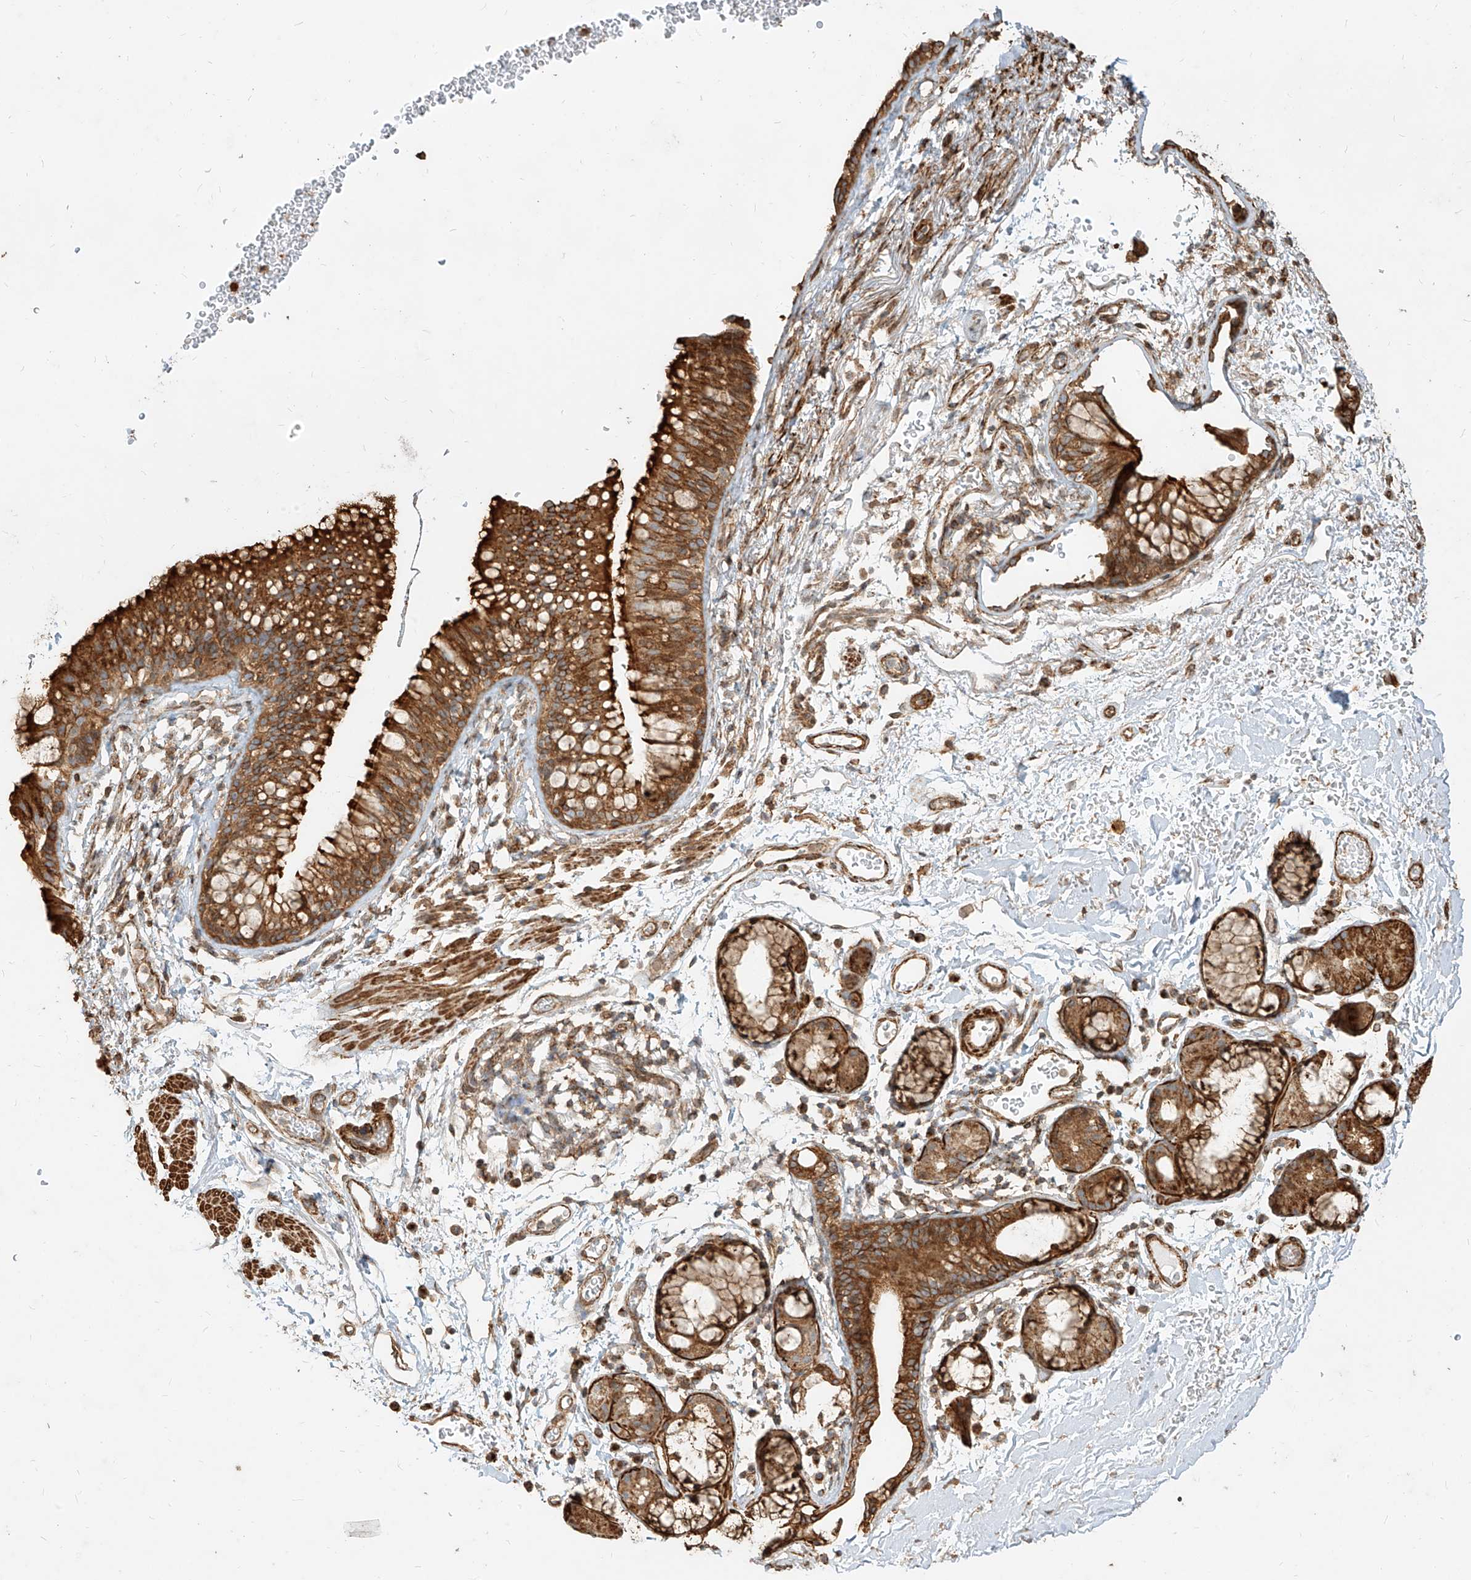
{"staining": {"intensity": "strong", "quantity": ">75%", "location": "cytoplasmic/membranous"}, "tissue": "bronchus", "cell_type": "Respiratory epithelial cells", "image_type": "normal", "snomed": [{"axis": "morphology", "description": "Normal tissue, NOS"}, {"axis": "topography", "description": "Cartilage tissue"}, {"axis": "topography", "description": "Bronchus"}], "caption": "Respiratory epithelial cells demonstrate high levels of strong cytoplasmic/membranous positivity in approximately >75% of cells in unremarkable bronchus. (Brightfield microscopy of DAB IHC at high magnification).", "gene": "MTX2", "patient": {"sex": "female", "age": 53}}